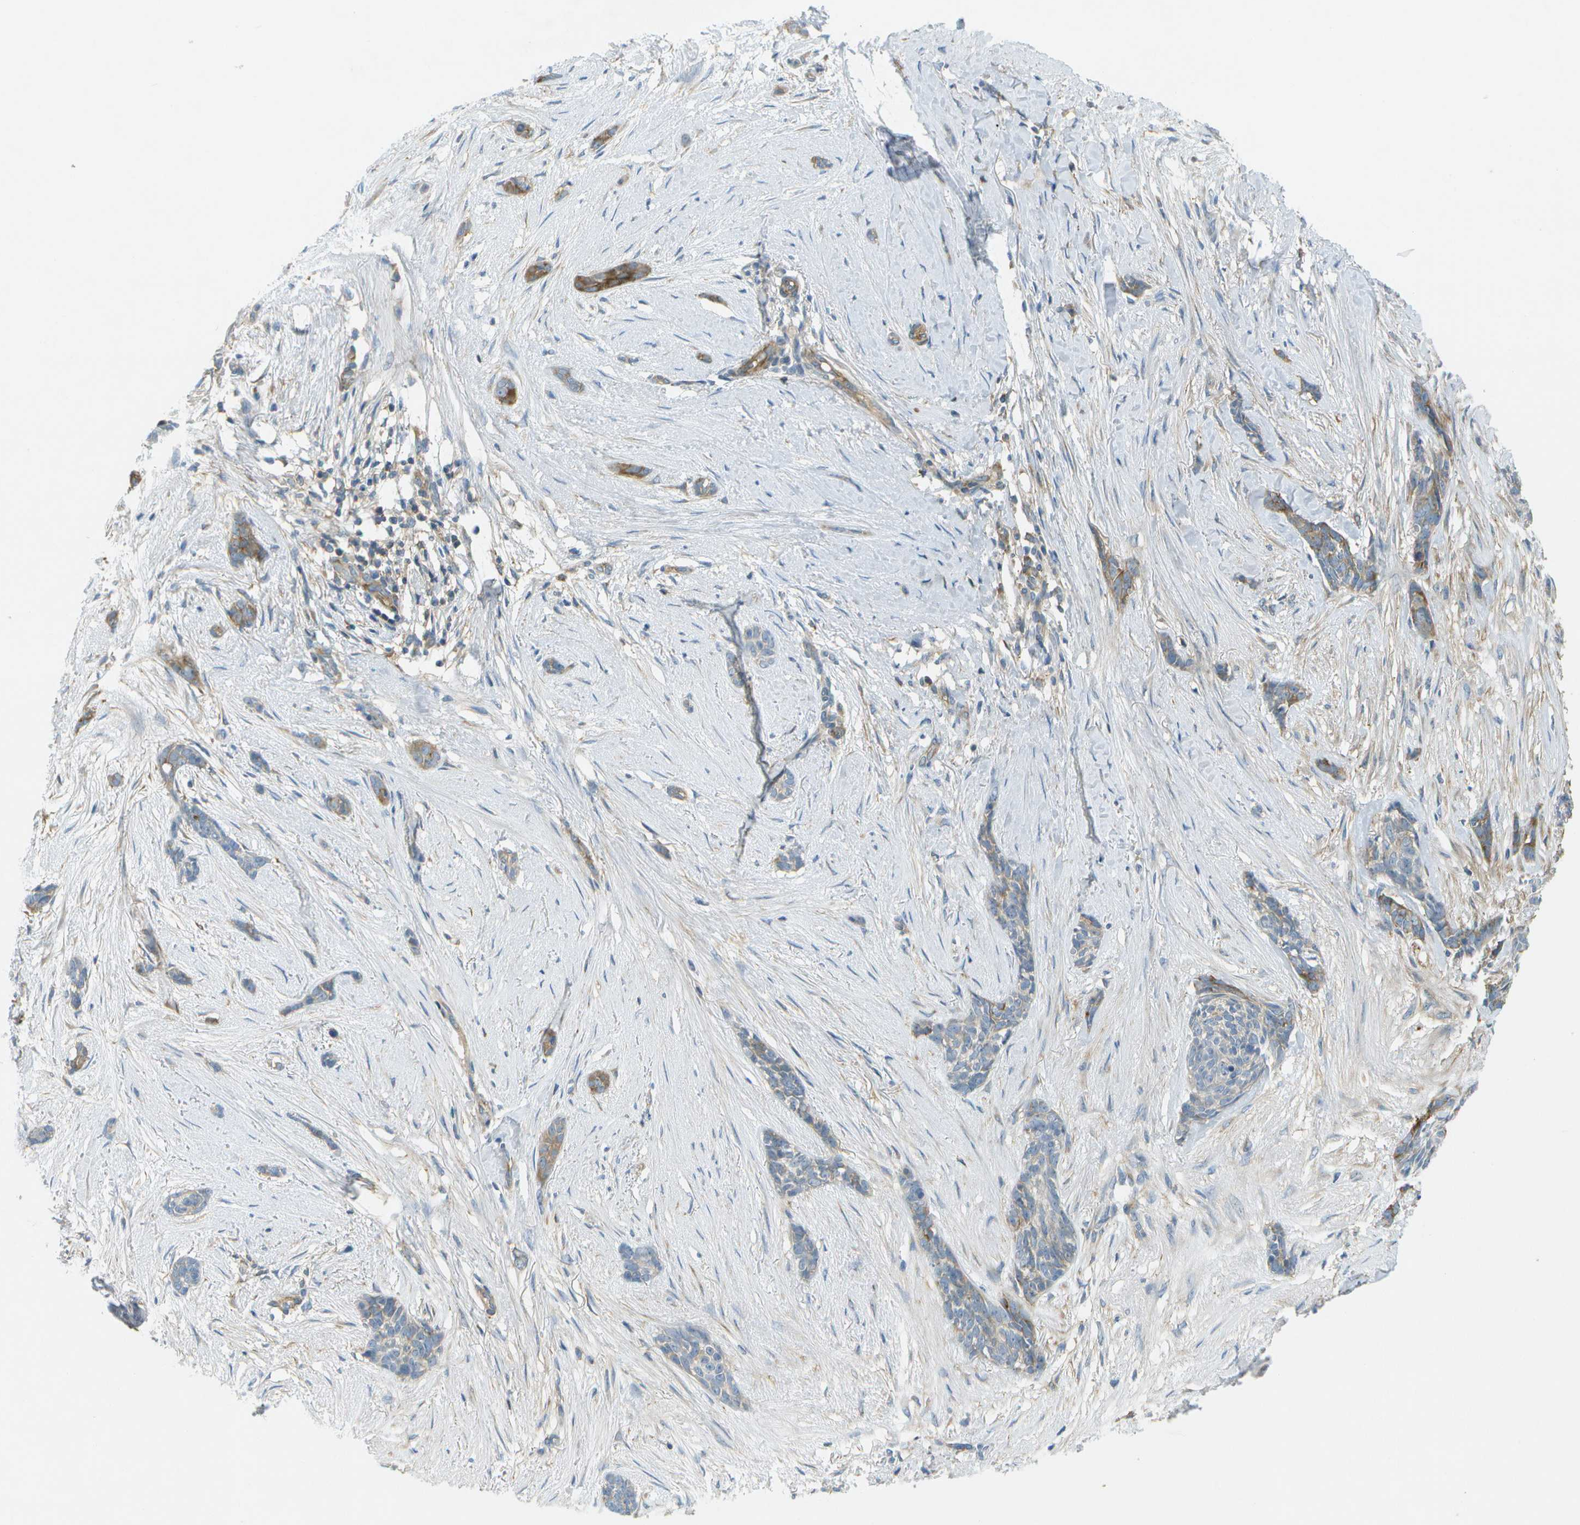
{"staining": {"intensity": "moderate", "quantity": "<25%", "location": "cytoplasmic/membranous"}, "tissue": "skin cancer", "cell_type": "Tumor cells", "image_type": "cancer", "snomed": [{"axis": "morphology", "description": "Basal cell carcinoma"}, {"axis": "morphology", "description": "Adnexal tumor, benign"}, {"axis": "topography", "description": "Skin"}], "caption": "The image displays staining of skin cancer, revealing moderate cytoplasmic/membranous protein expression (brown color) within tumor cells.", "gene": "WNK2", "patient": {"sex": "female", "age": 42}}